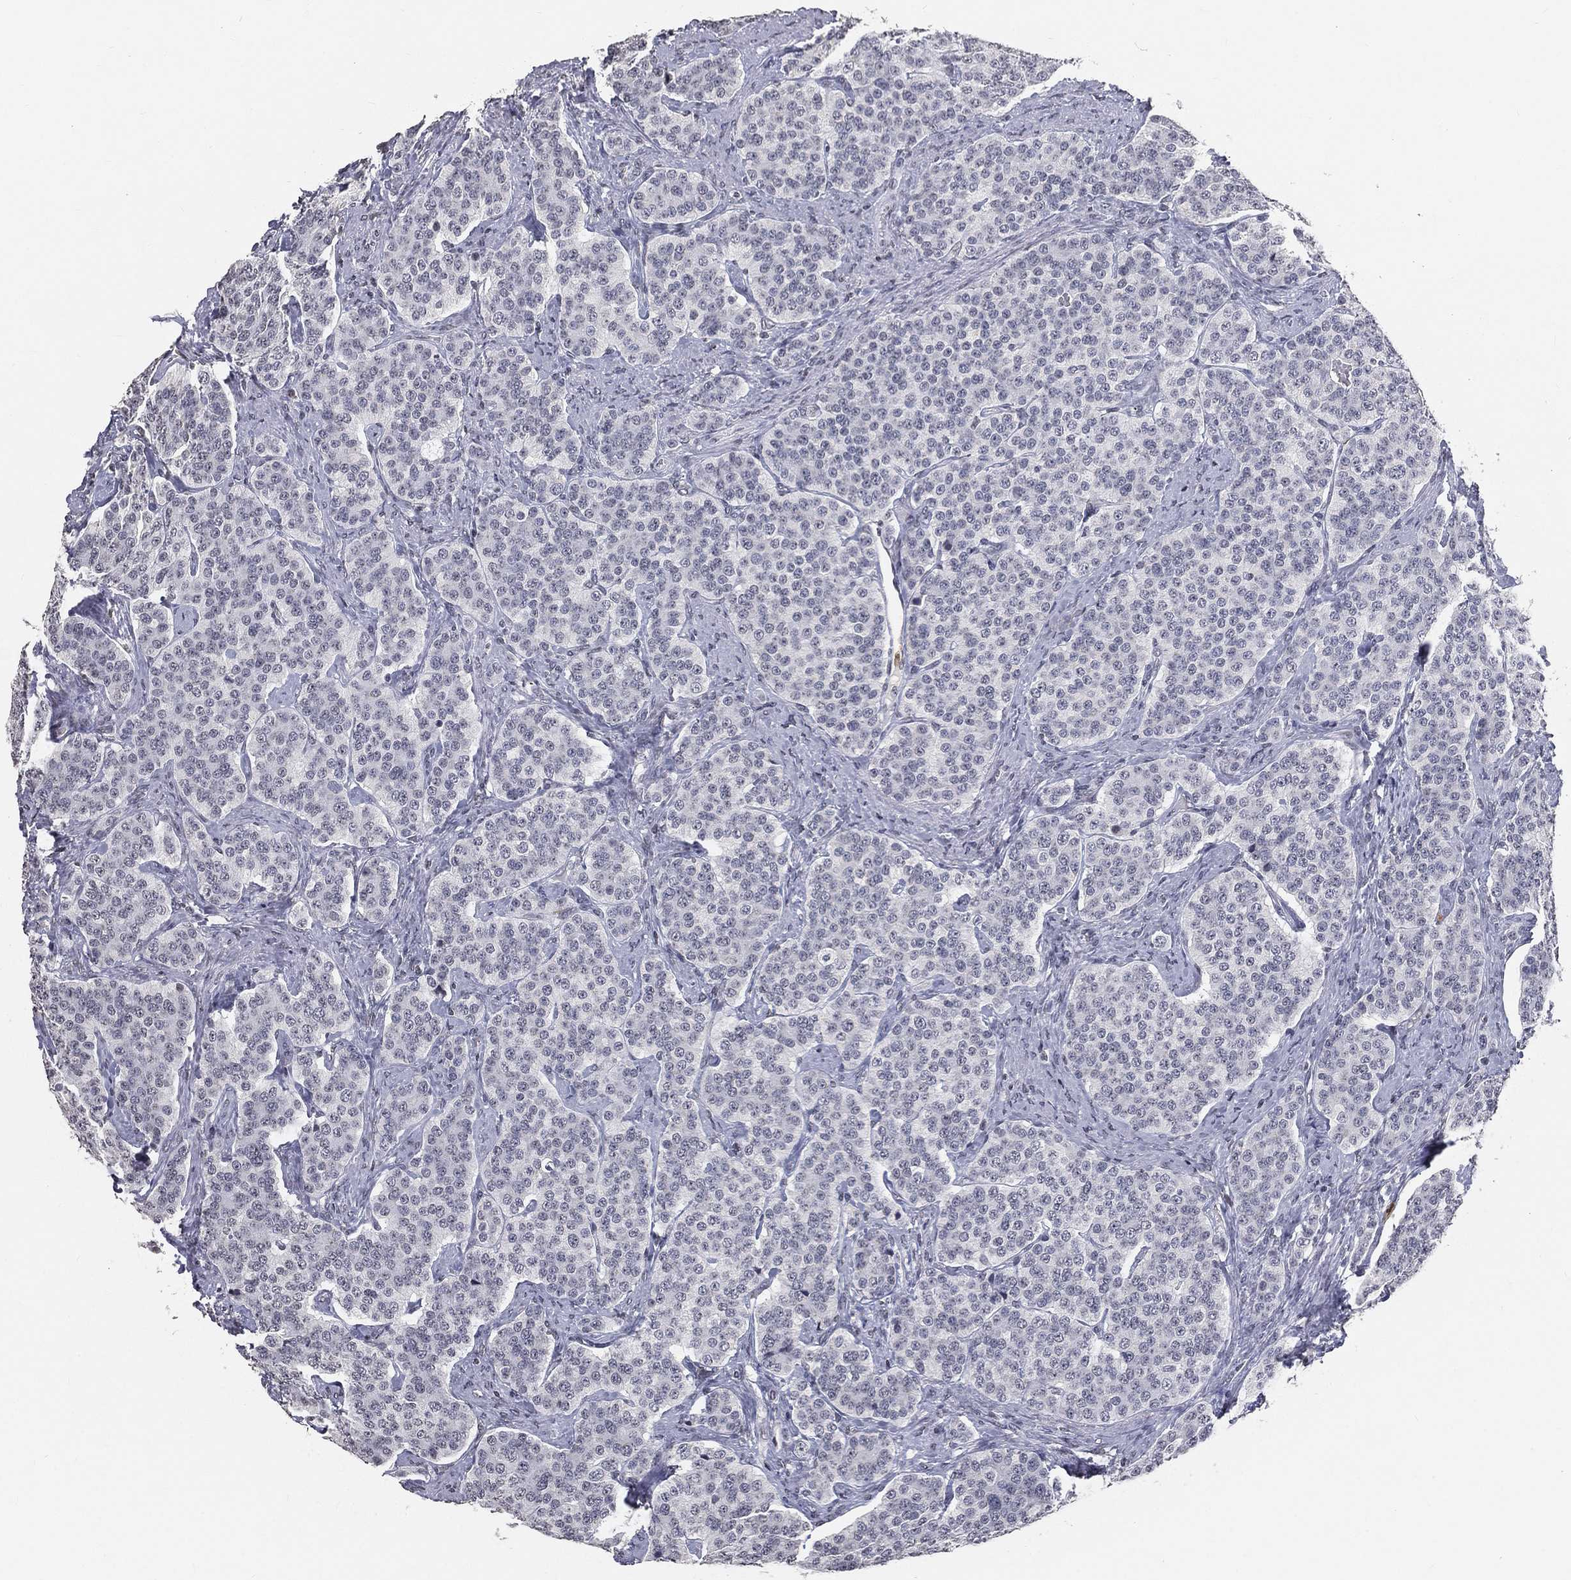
{"staining": {"intensity": "negative", "quantity": "none", "location": "none"}, "tissue": "carcinoid", "cell_type": "Tumor cells", "image_type": "cancer", "snomed": [{"axis": "morphology", "description": "Carcinoid, malignant, NOS"}, {"axis": "topography", "description": "Small intestine"}], "caption": "Tumor cells are negative for brown protein staining in carcinoid (malignant).", "gene": "ARG1", "patient": {"sex": "female", "age": 58}}